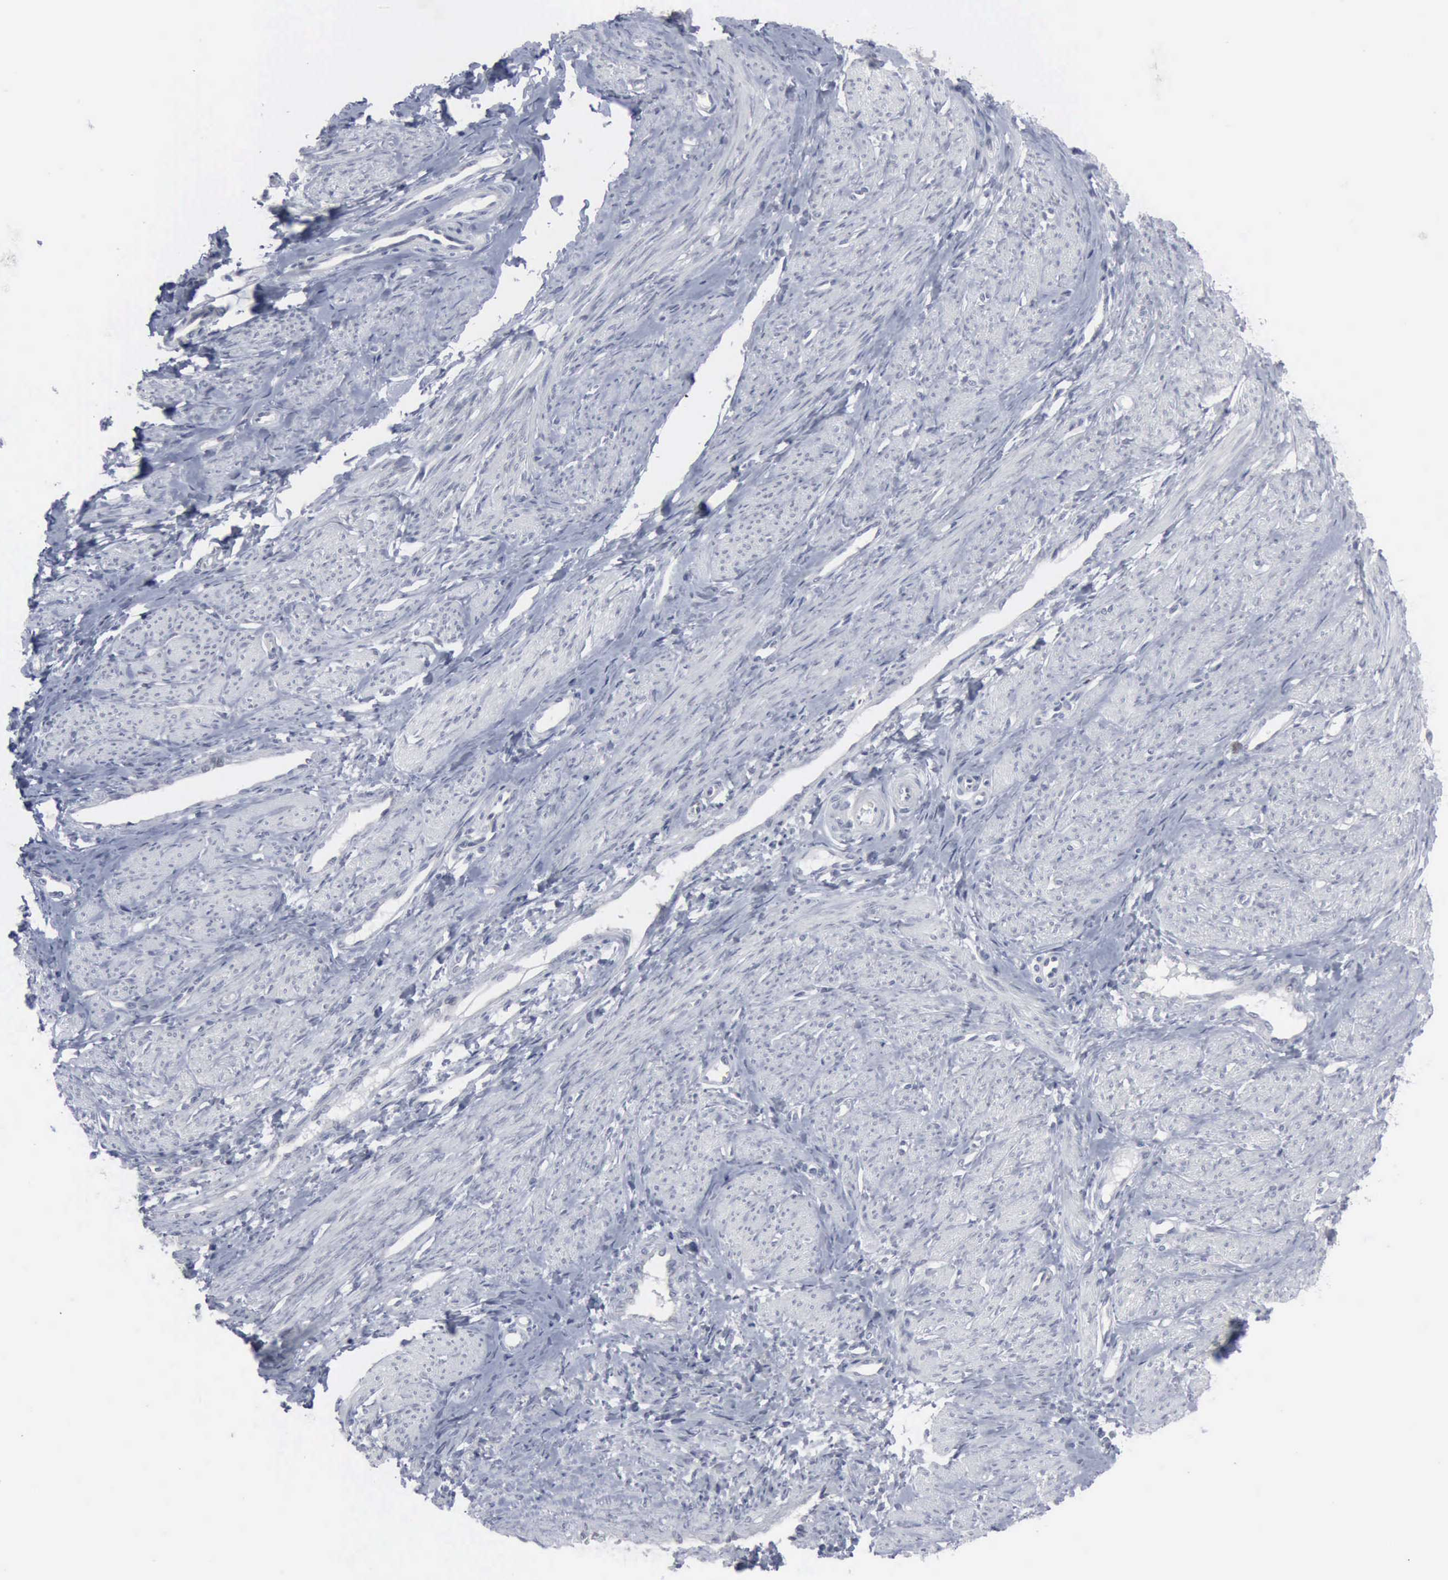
{"staining": {"intensity": "negative", "quantity": "none", "location": "none"}, "tissue": "smooth muscle", "cell_type": "Smooth muscle cells", "image_type": "normal", "snomed": [{"axis": "morphology", "description": "Normal tissue, NOS"}, {"axis": "topography", "description": "Smooth muscle"}, {"axis": "topography", "description": "Uterus"}], "caption": "Immunohistochemical staining of benign human smooth muscle reveals no significant positivity in smooth muscle cells.", "gene": "MCM5", "patient": {"sex": "female", "age": 39}}